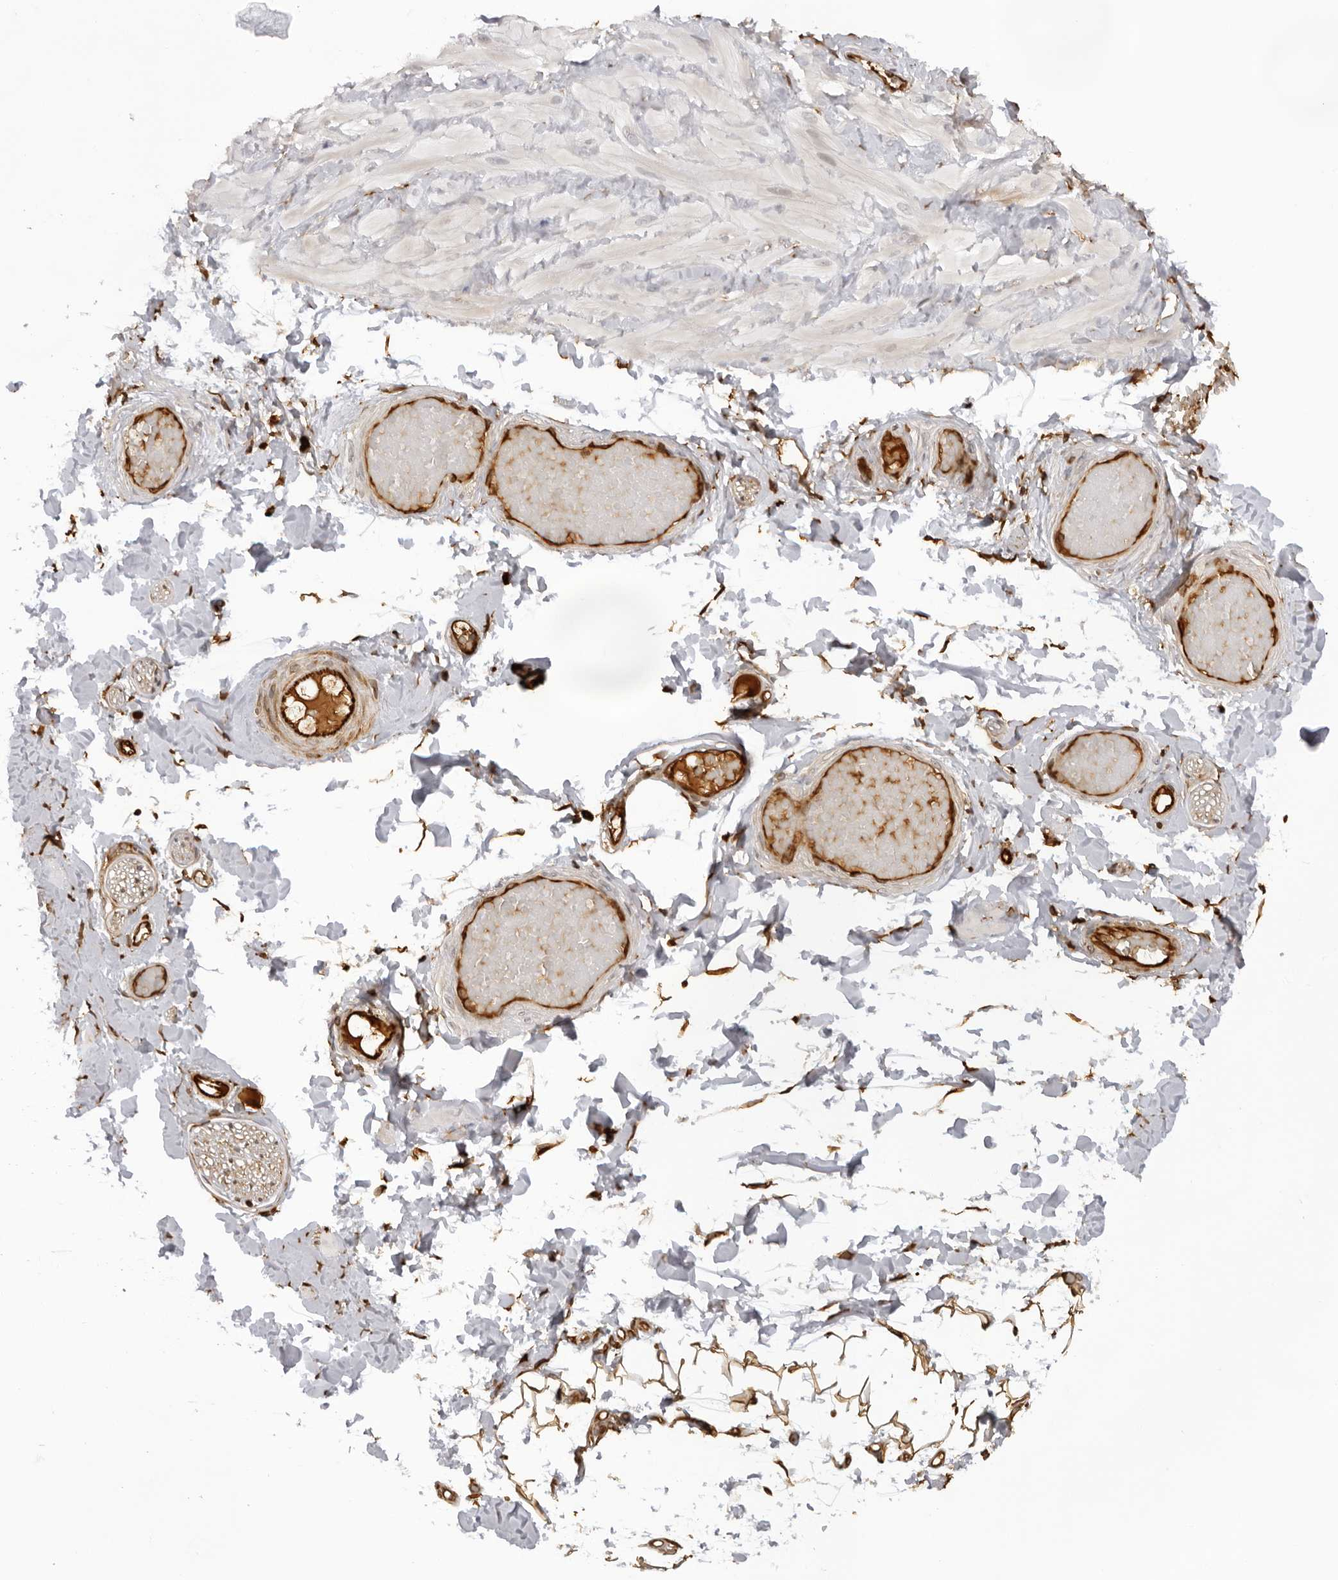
{"staining": {"intensity": "strong", "quantity": ">75%", "location": "cytoplasmic/membranous"}, "tissue": "adipose tissue", "cell_type": "Adipocytes", "image_type": "normal", "snomed": [{"axis": "morphology", "description": "Normal tissue, NOS"}, {"axis": "topography", "description": "Adipose tissue"}, {"axis": "topography", "description": "Vascular tissue"}, {"axis": "topography", "description": "Peripheral nerve tissue"}], "caption": "Benign adipose tissue was stained to show a protein in brown. There is high levels of strong cytoplasmic/membranous positivity in about >75% of adipocytes. The protein of interest is shown in brown color, while the nuclei are stained blue.", "gene": "DYNLT5", "patient": {"sex": "male", "age": 25}}